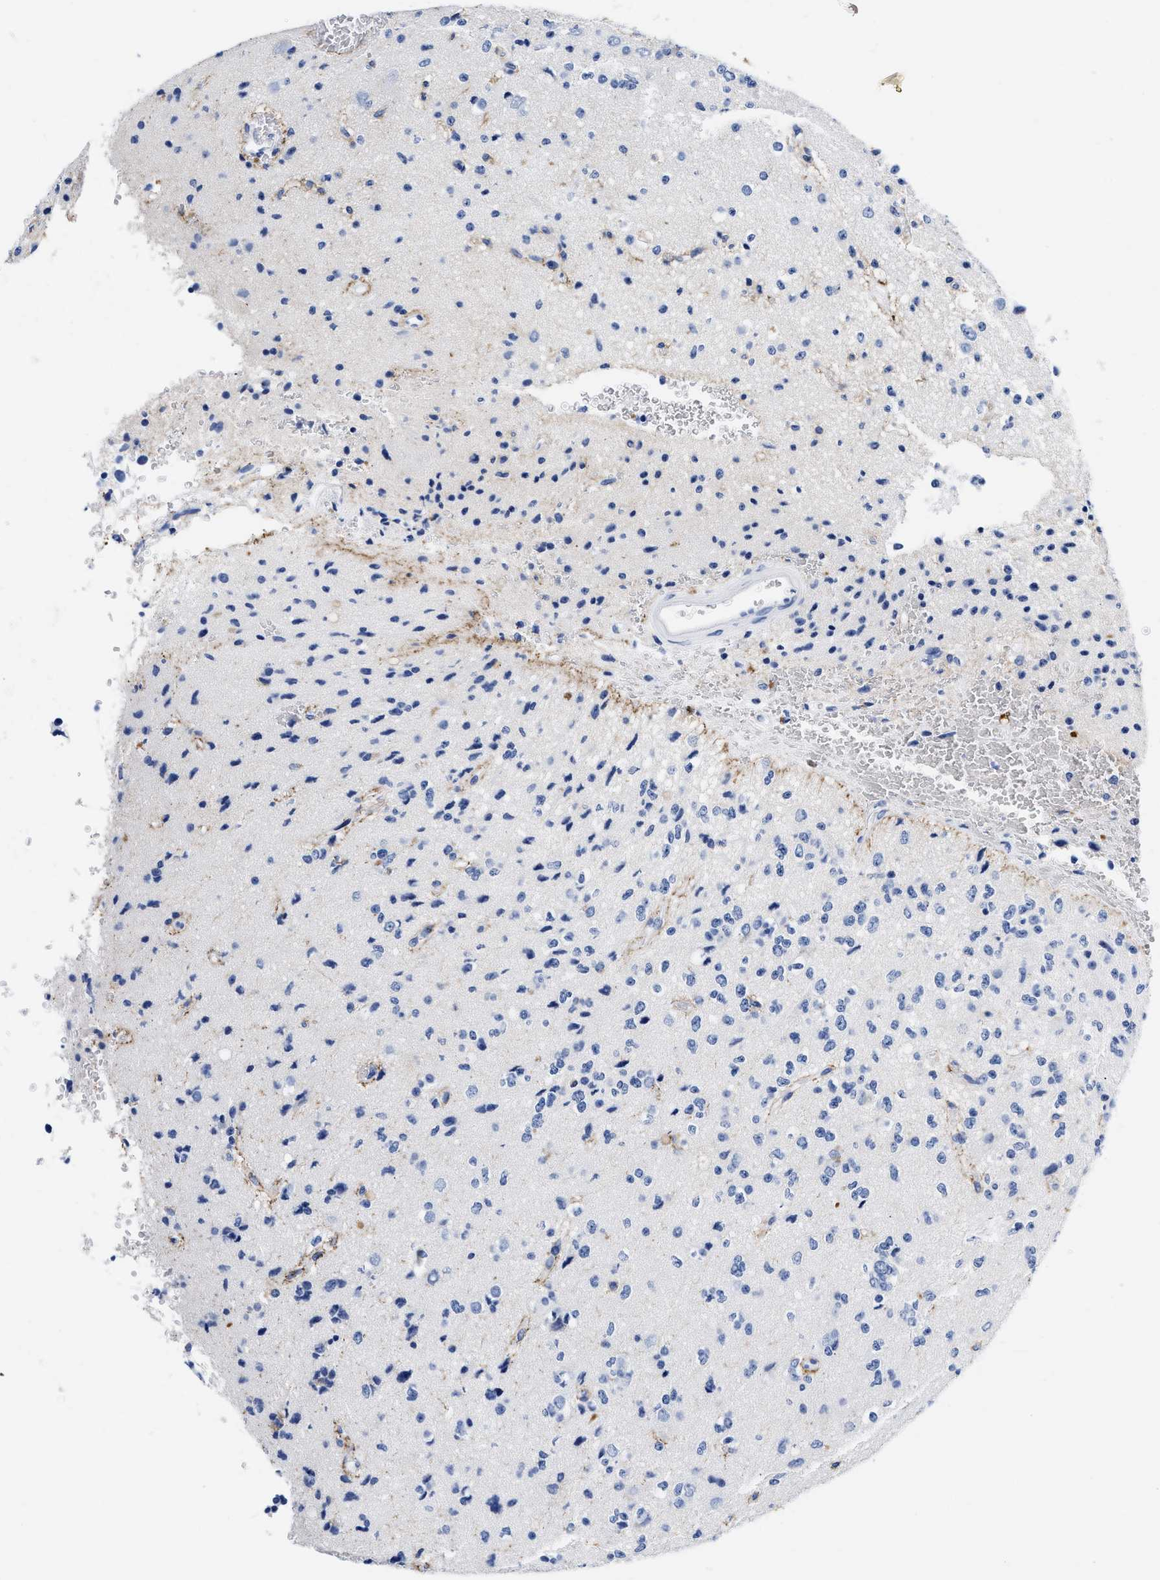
{"staining": {"intensity": "negative", "quantity": "none", "location": "none"}, "tissue": "glioma", "cell_type": "Tumor cells", "image_type": "cancer", "snomed": [{"axis": "morphology", "description": "Glioma, malignant, High grade"}, {"axis": "topography", "description": "pancreas cauda"}], "caption": "High-grade glioma (malignant) stained for a protein using immunohistochemistry displays no staining tumor cells.", "gene": "CER1", "patient": {"sex": "male", "age": 60}}